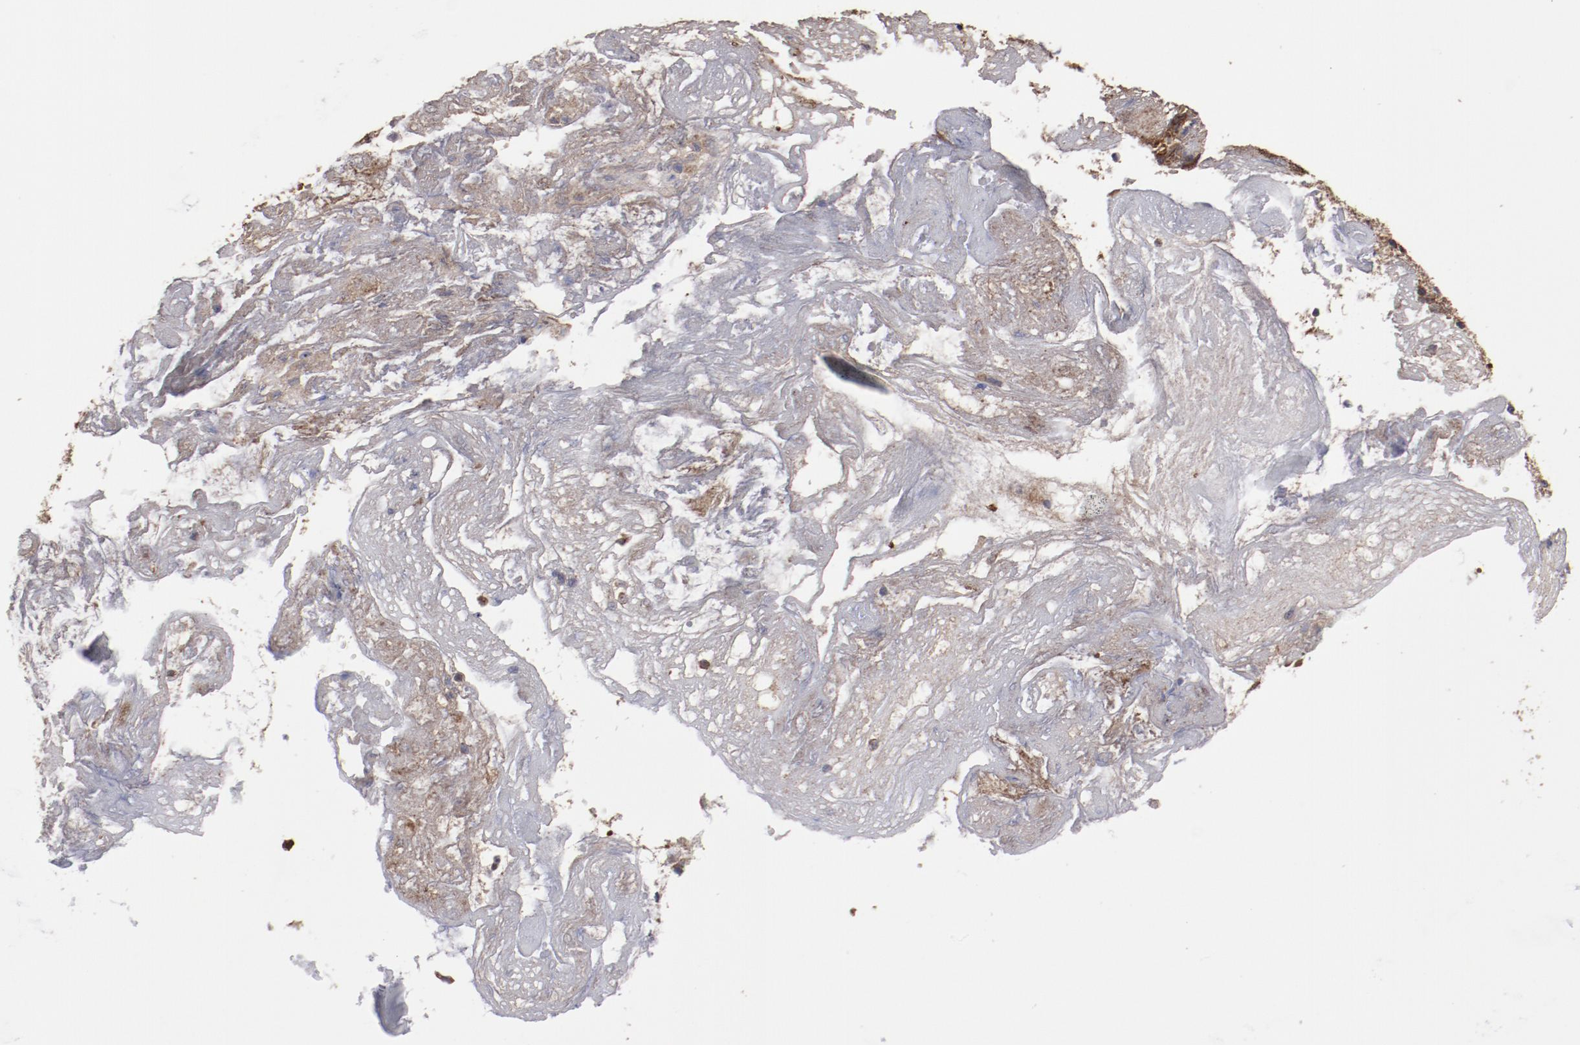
{"staining": {"intensity": "moderate", "quantity": ">75%", "location": "cytoplasmic/membranous"}, "tissue": "ovarian cancer", "cell_type": "Tumor cells", "image_type": "cancer", "snomed": [{"axis": "morphology", "description": "Carcinoma, endometroid"}, {"axis": "topography", "description": "Ovary"}], "caption": "Endometroid carcinoma (ovarian) stained with a brown dye reveals moderate cytoplasmic/membranous positive positivity in about >75% of tumor cells.", "gene": "RPS4Y1", "patient": {"sex": "female", "age": 42}}